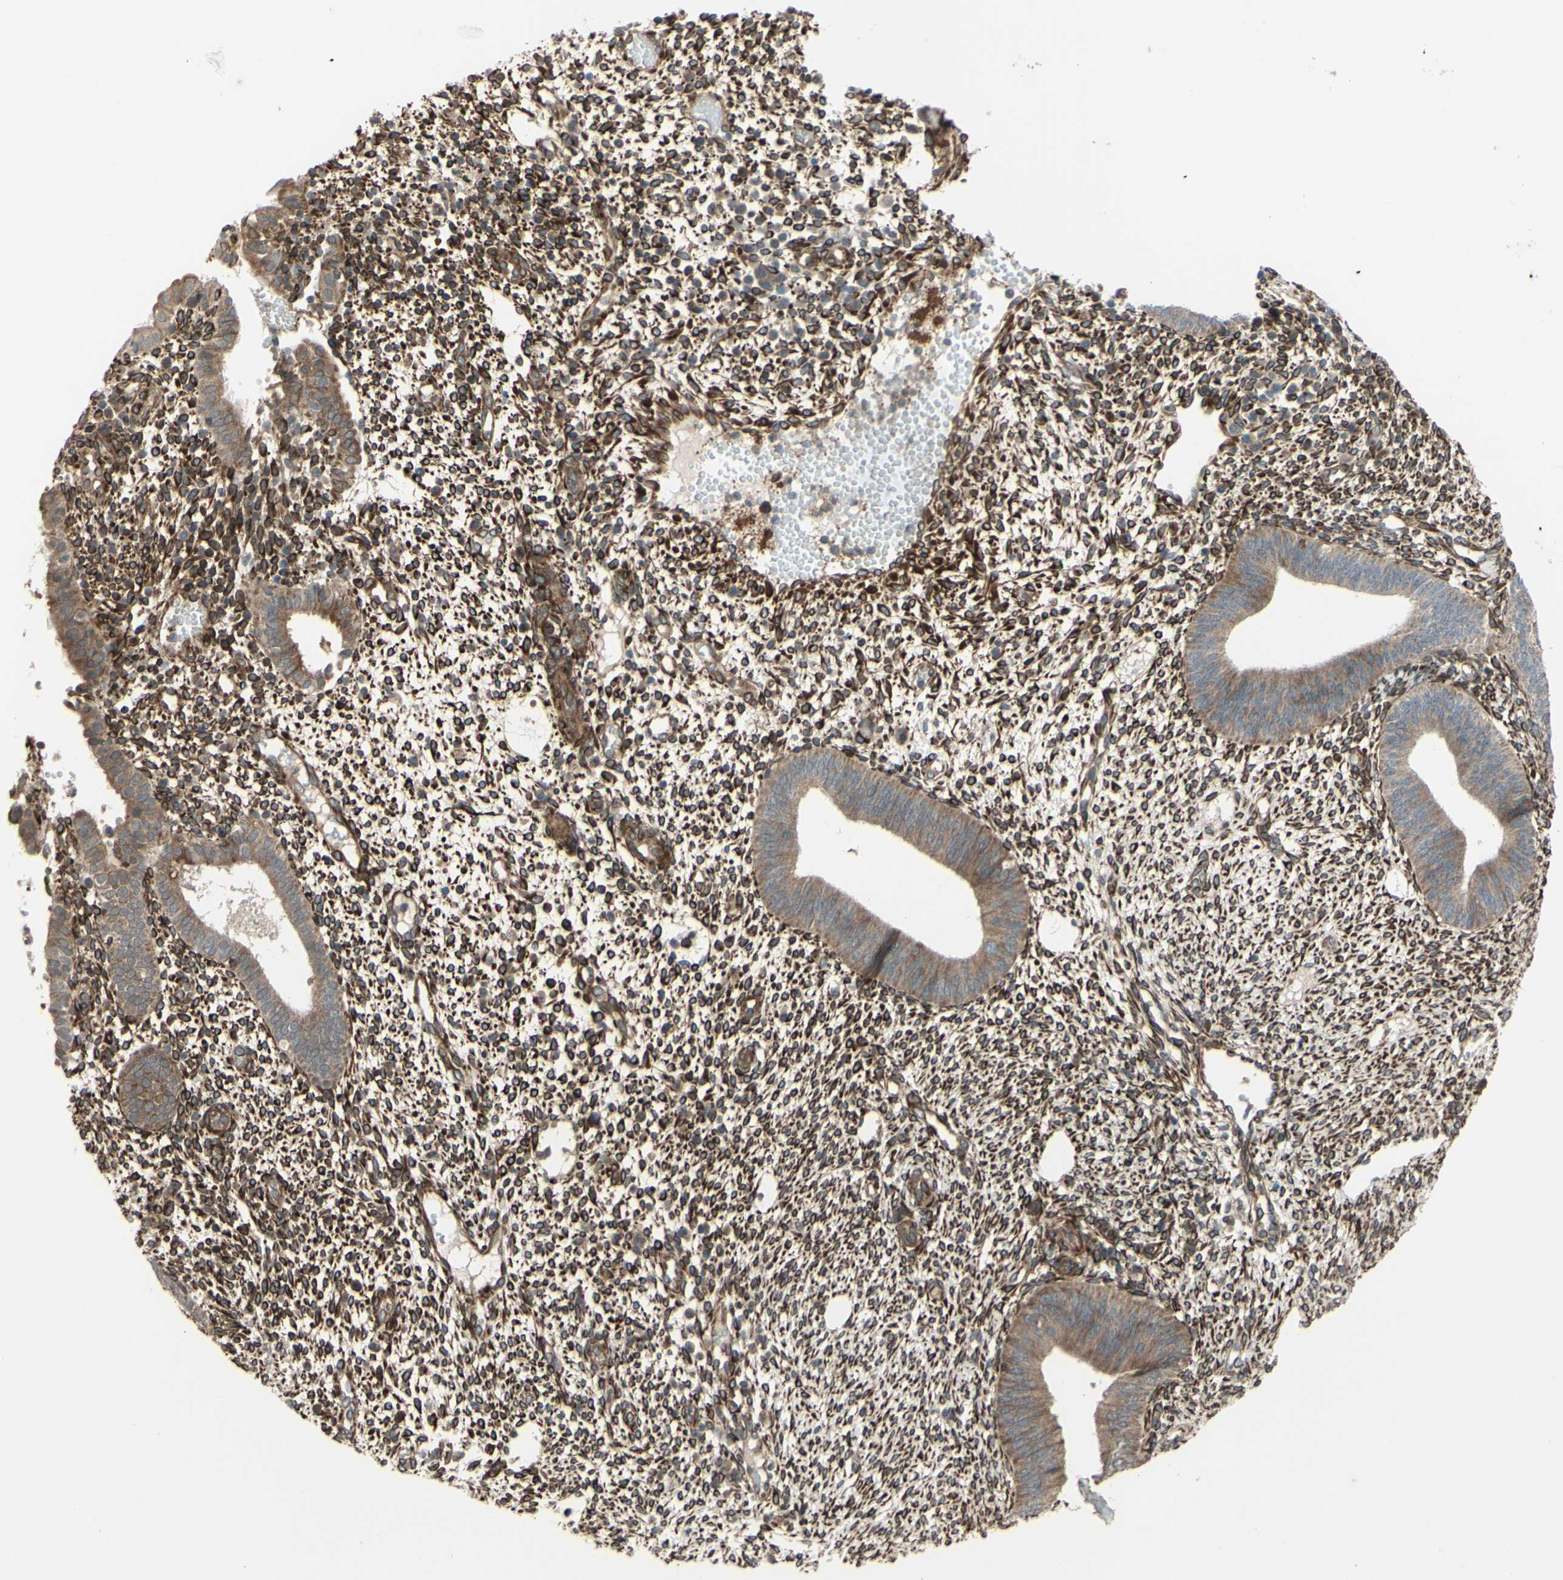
{"staining": {"intensity": "strong", "quantity": ">75%", "location": "cytoplasmic/membranous"}, "tissue": "endometrium", "cell_type": "Cells in endometrial stroma", "image_type": "normal", "snomed": [{"axis": "morphology", "description": "Normal tissue, NOS"}, {"axis": "topography", "description": "Endometrium"}], "caption": "This image reveals benign endometrium stained with immunohistochemistry to label a protein in brown. The cytoplasmic/membranous of cells in endometrial stroma show strong positivity for the protein. Nuclei are counter-stained blue.", "gene": "PRAF2", "patient": {"sex": "female", "age": 35}}